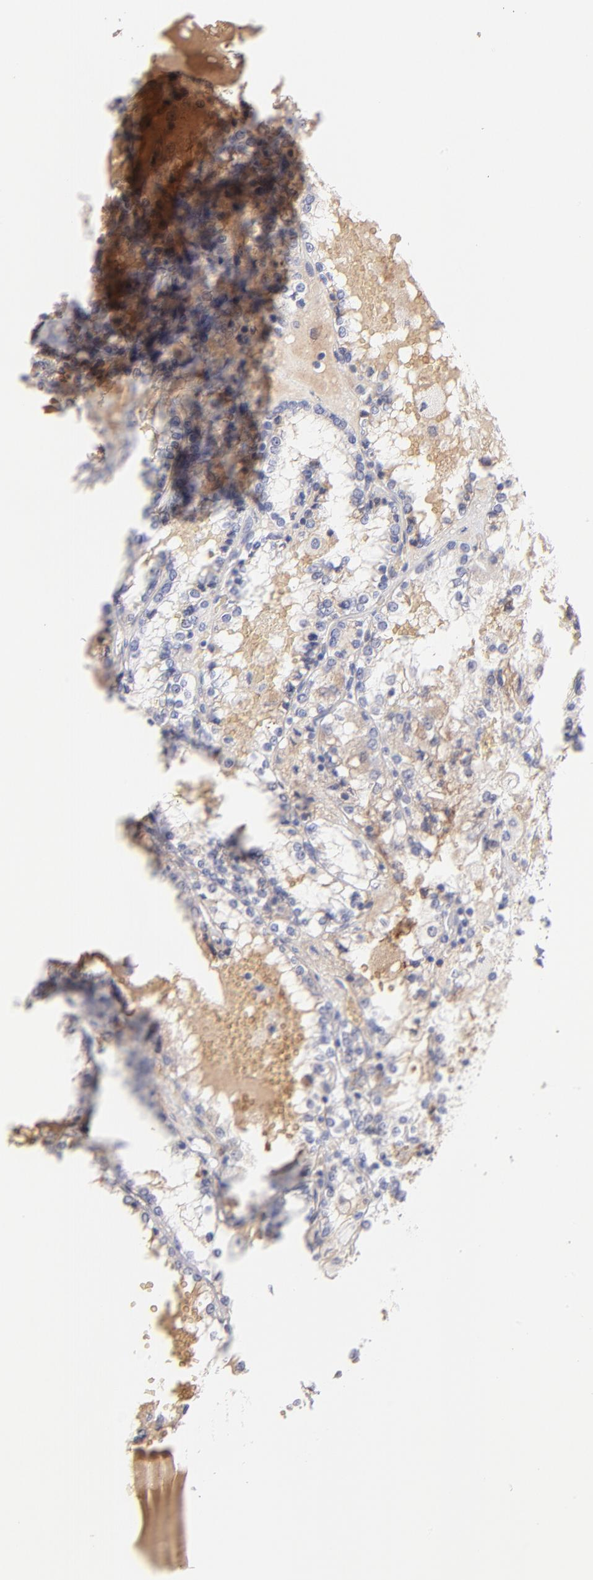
{"staining": {"intensity": "negative", "quantity": "none", "location": "none"}, "tissue": "renal cancer", "cell_type": "Tumor cells", "image_type": "cancer", "snomed": [{"axis": "morphology", "description": "Adenocarcinoma, NOS"}, {"axis": "topography", "description": "Kidney"}], "caption": "Immunohistochemistry (IHC) photomicrograph of human renal cancer stained for a protein (brown), which shows no staining in tumor cells.", "gene": "F13B", "patient": {"sex": "female", "age": 56}}